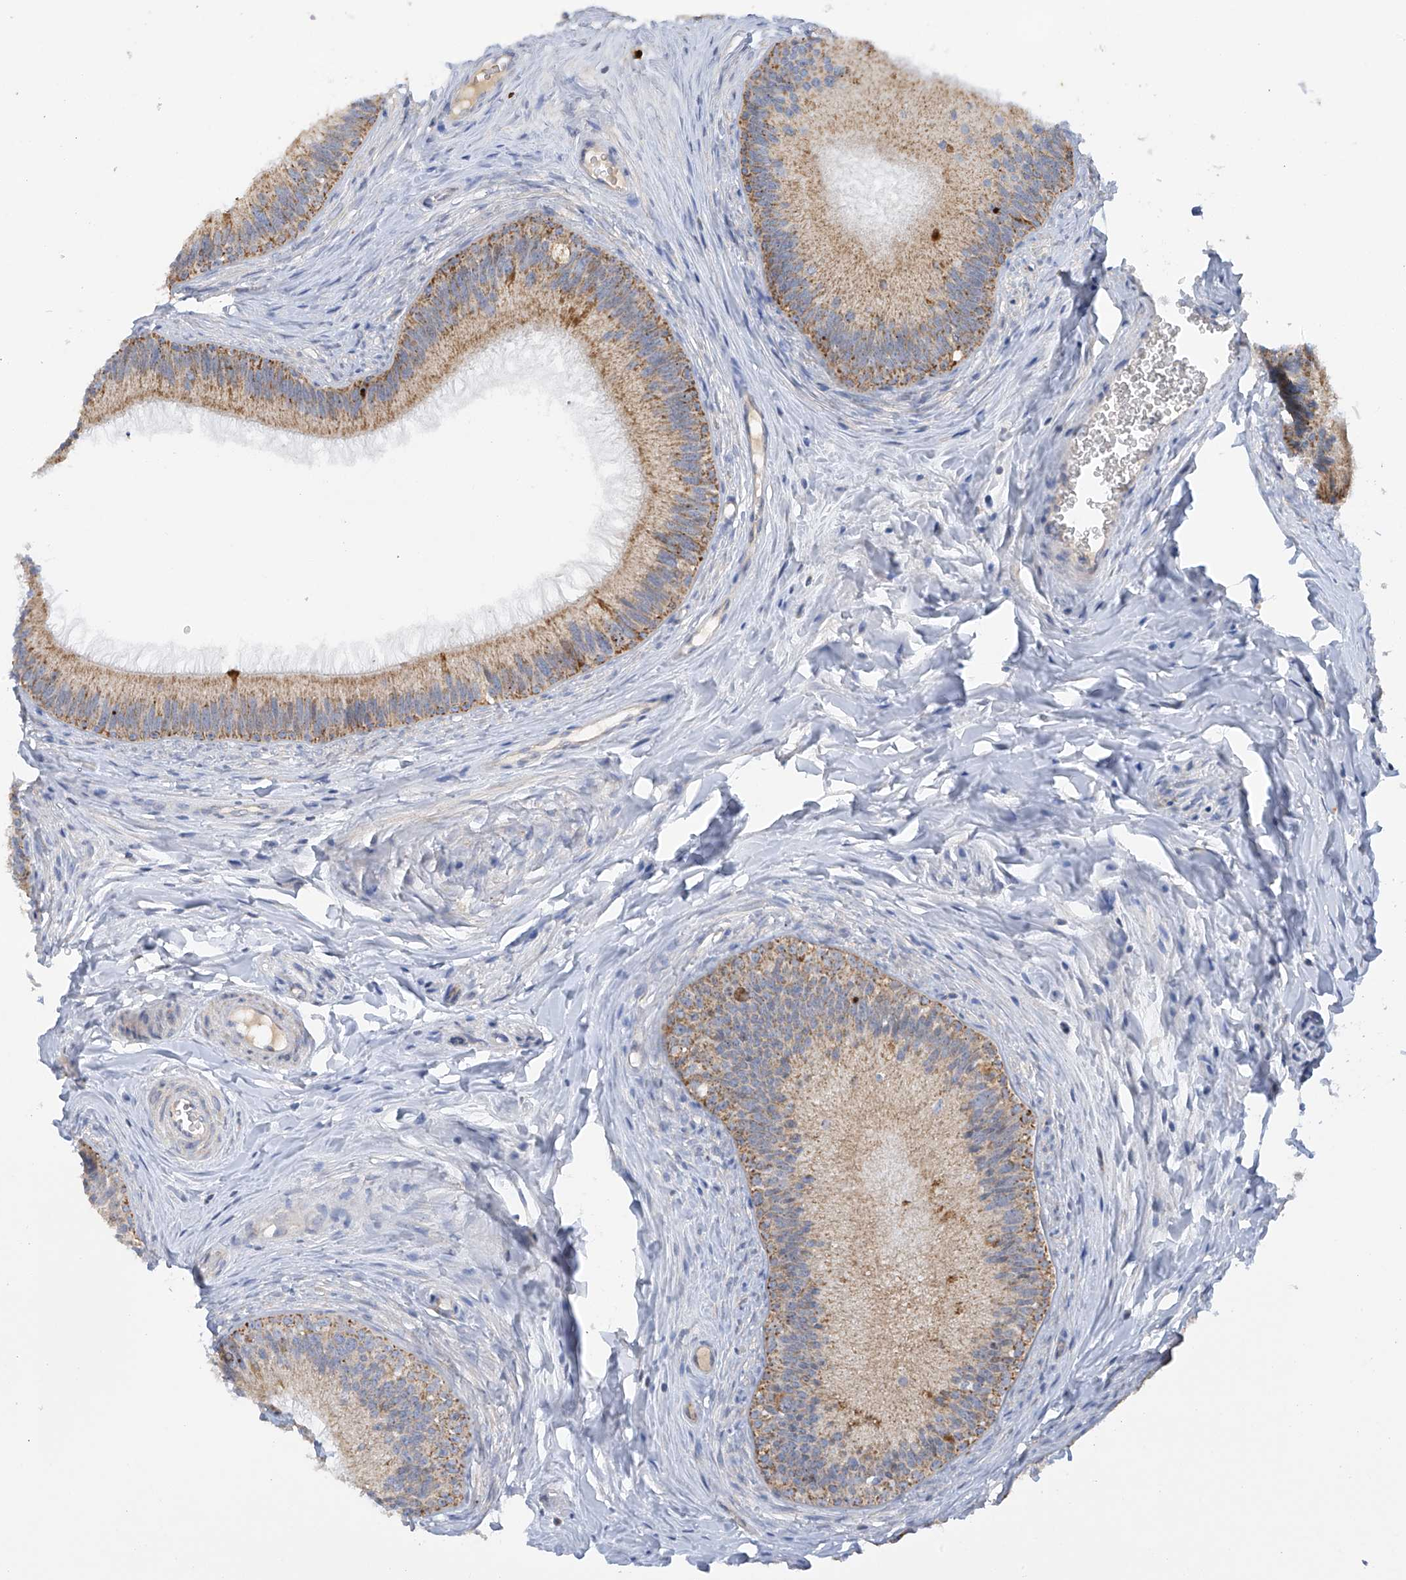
{"staining": {"intensity": "moderate", "quantity": "25%-75%", "location": "cytoplasmic/membranous"}, "tissue": "epididymis", "cell_type": "Glandular cells", "image_type": "normal", "snomed": [{"axis": "morphology", "description": "Normal tissue, NOS"}, {"axis": "topography", "description": "Epididymis"}], "caption": "Glandular cells demonstrate medium levels of moderate cytoplasmic/membranous expression in approximately 25%-75% of cells in unremarkable human epididymis. Nuclei are stained in blue.", "gene": "METTL18", "patient": {"sex": "male", "age": 27}}